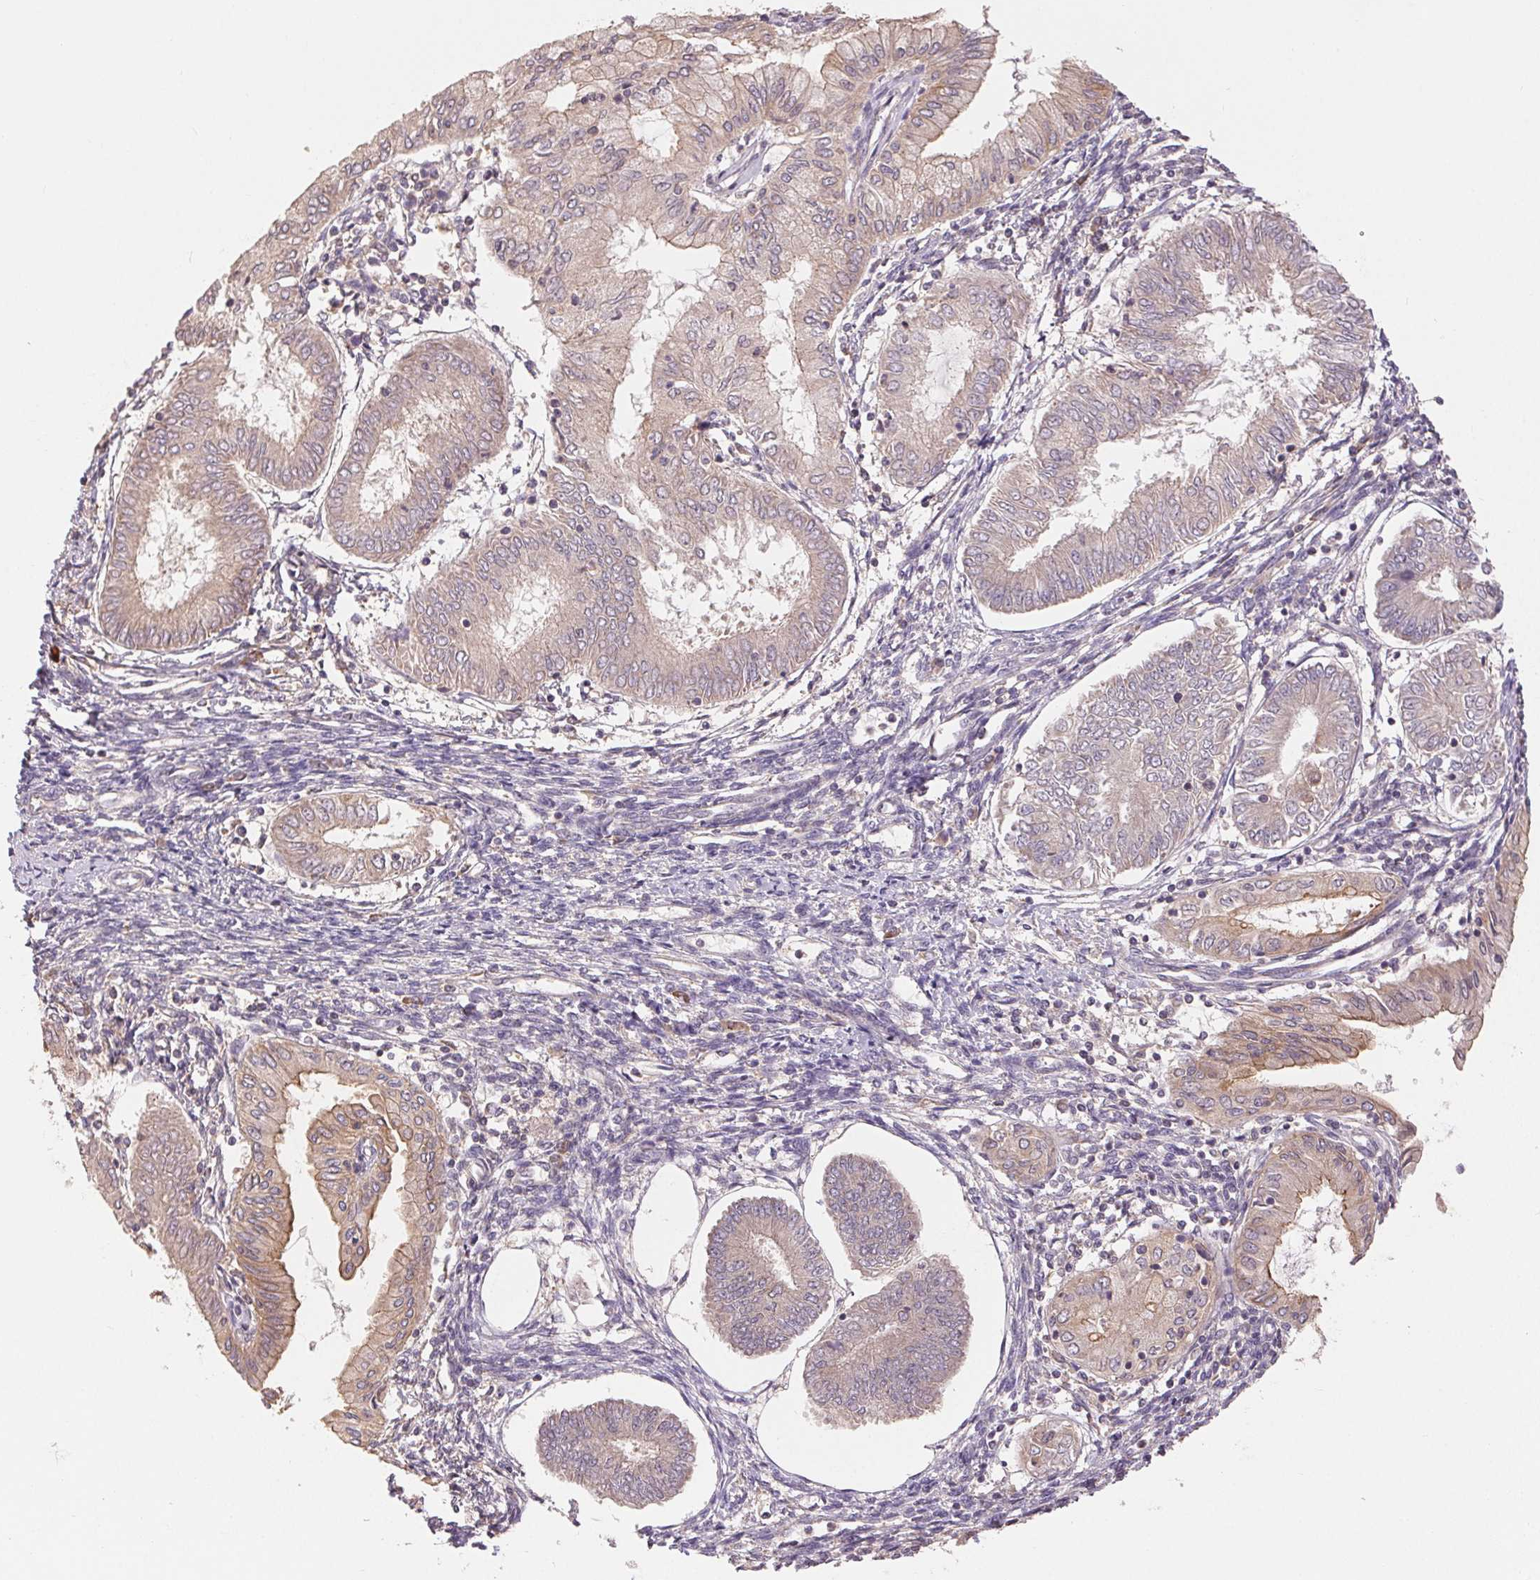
{"staining": {"intensity": "weak", "quantity": "<25%", "location": "cytoplasmic/membranous"}, "tissue": "endometrial cancer", "cell_type": "Tumor cells", "image_type": "cancer", "snomed": [{"axis": "morphology", "description": "Adenocarcinoma, NOS"}, {"axis": "topography", "description": "Endometrium"}], "caption": "This is a photomicrograph of immunohistochemistry (IHC) staining of endometrial cancer, which shows no expression in tumor cells. (Brightfield microscopy of DAB (3,3'-diaminobenzidine) immunohistochemistry at high magnification).", "gene": "MAPKAPK2", "patient": {"sex": "female", "age": 68}}